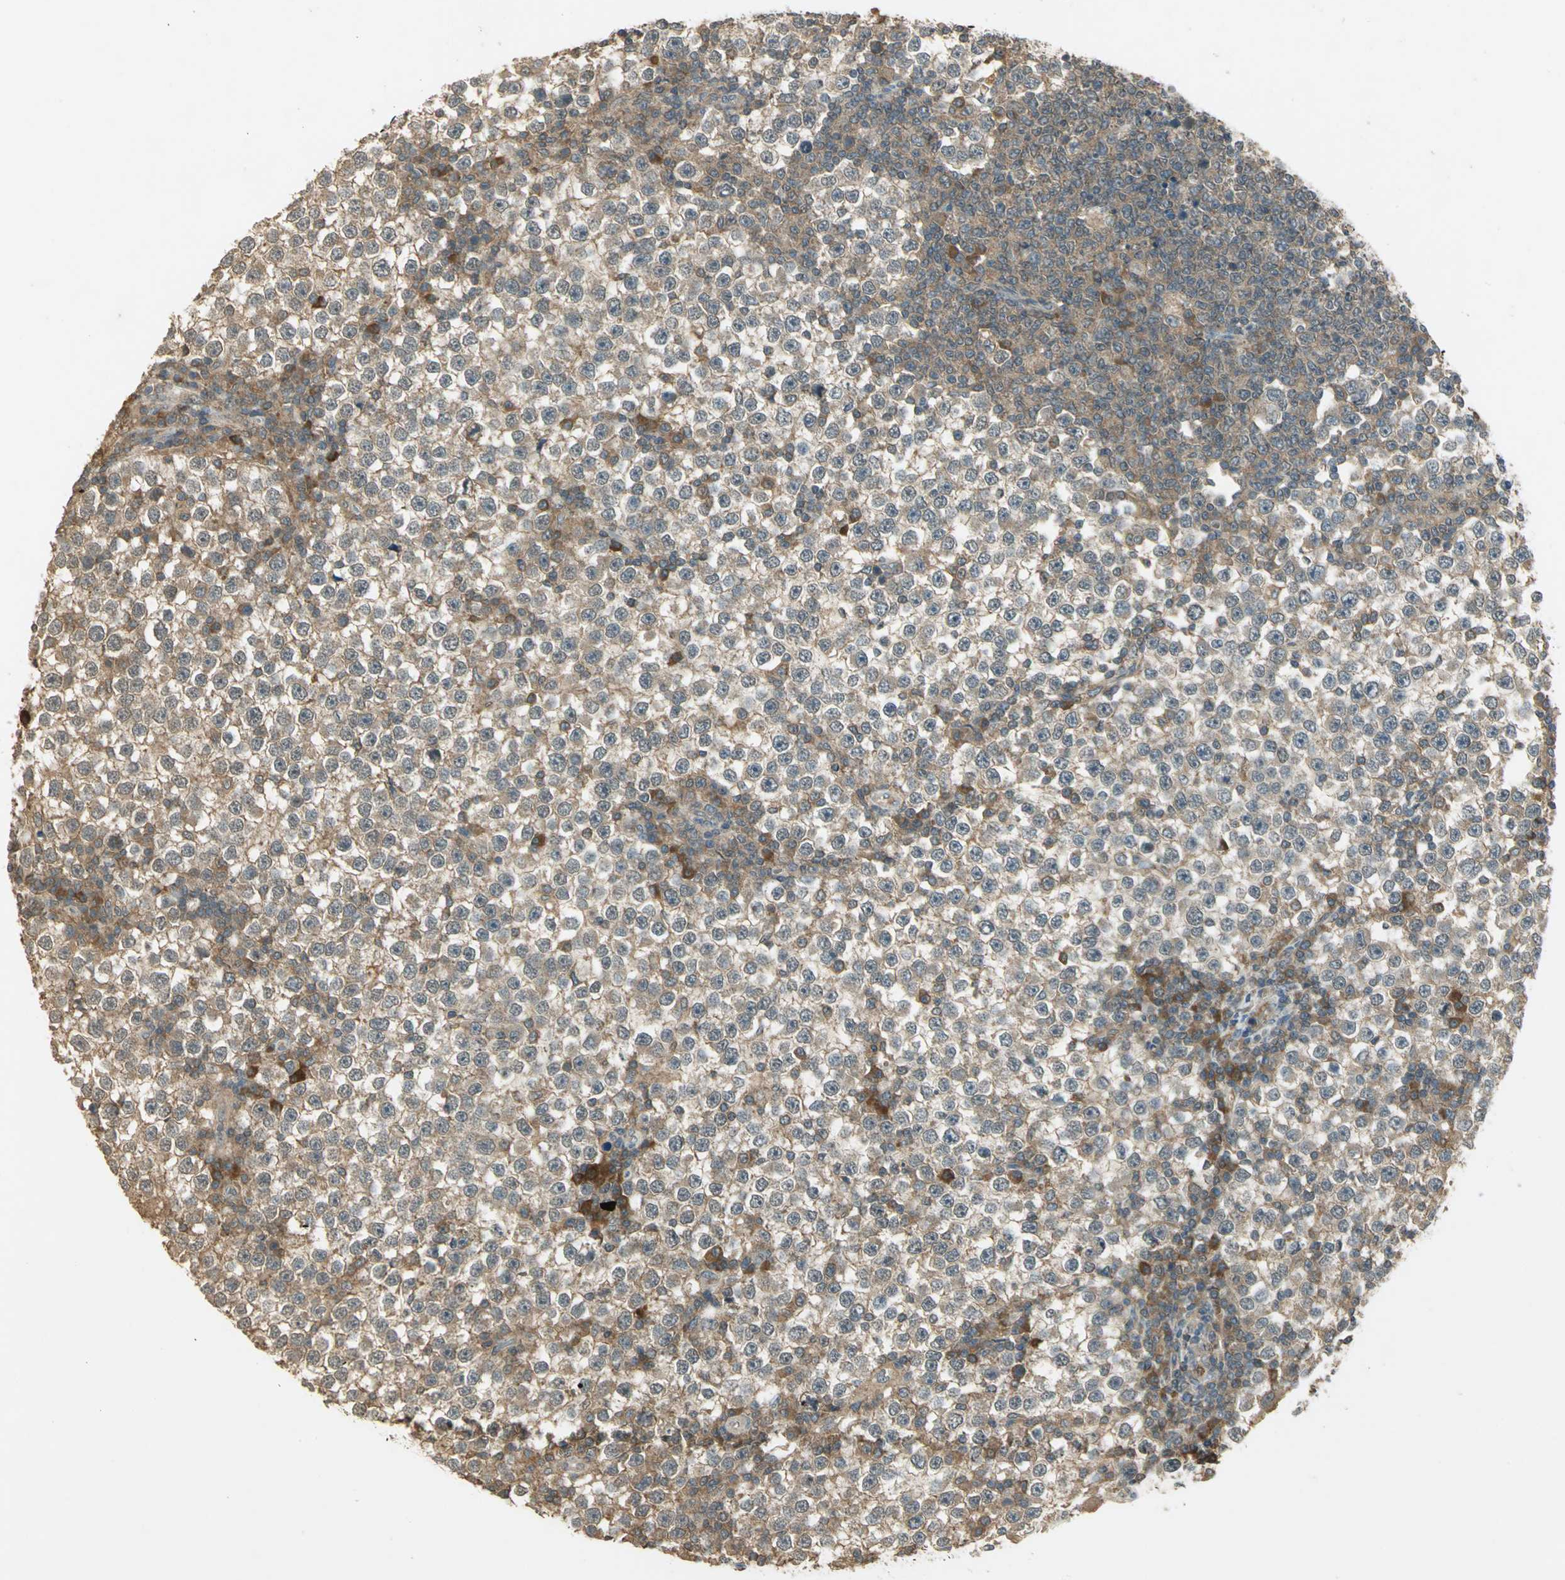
{"staining": {"intensity": "weak", "quantity": ">75%", "location": "cytoplasmic/membranous"}, "tissue": "testis cancer", "cell_type": "Tumor cells", "image_type": "cancer", "snomed": [{"axis": "morphology", "description": "Seminoma, NOS"}, {"axis": "topography", "description": "Testis"}], "caption": "Protein staining shows weak cytoplasmic/membranous expression in approximately >75% of tumor cells in seminoma (testis).", "gene": "KEAP1", "patient": {"sex": "male", "age": 65}}